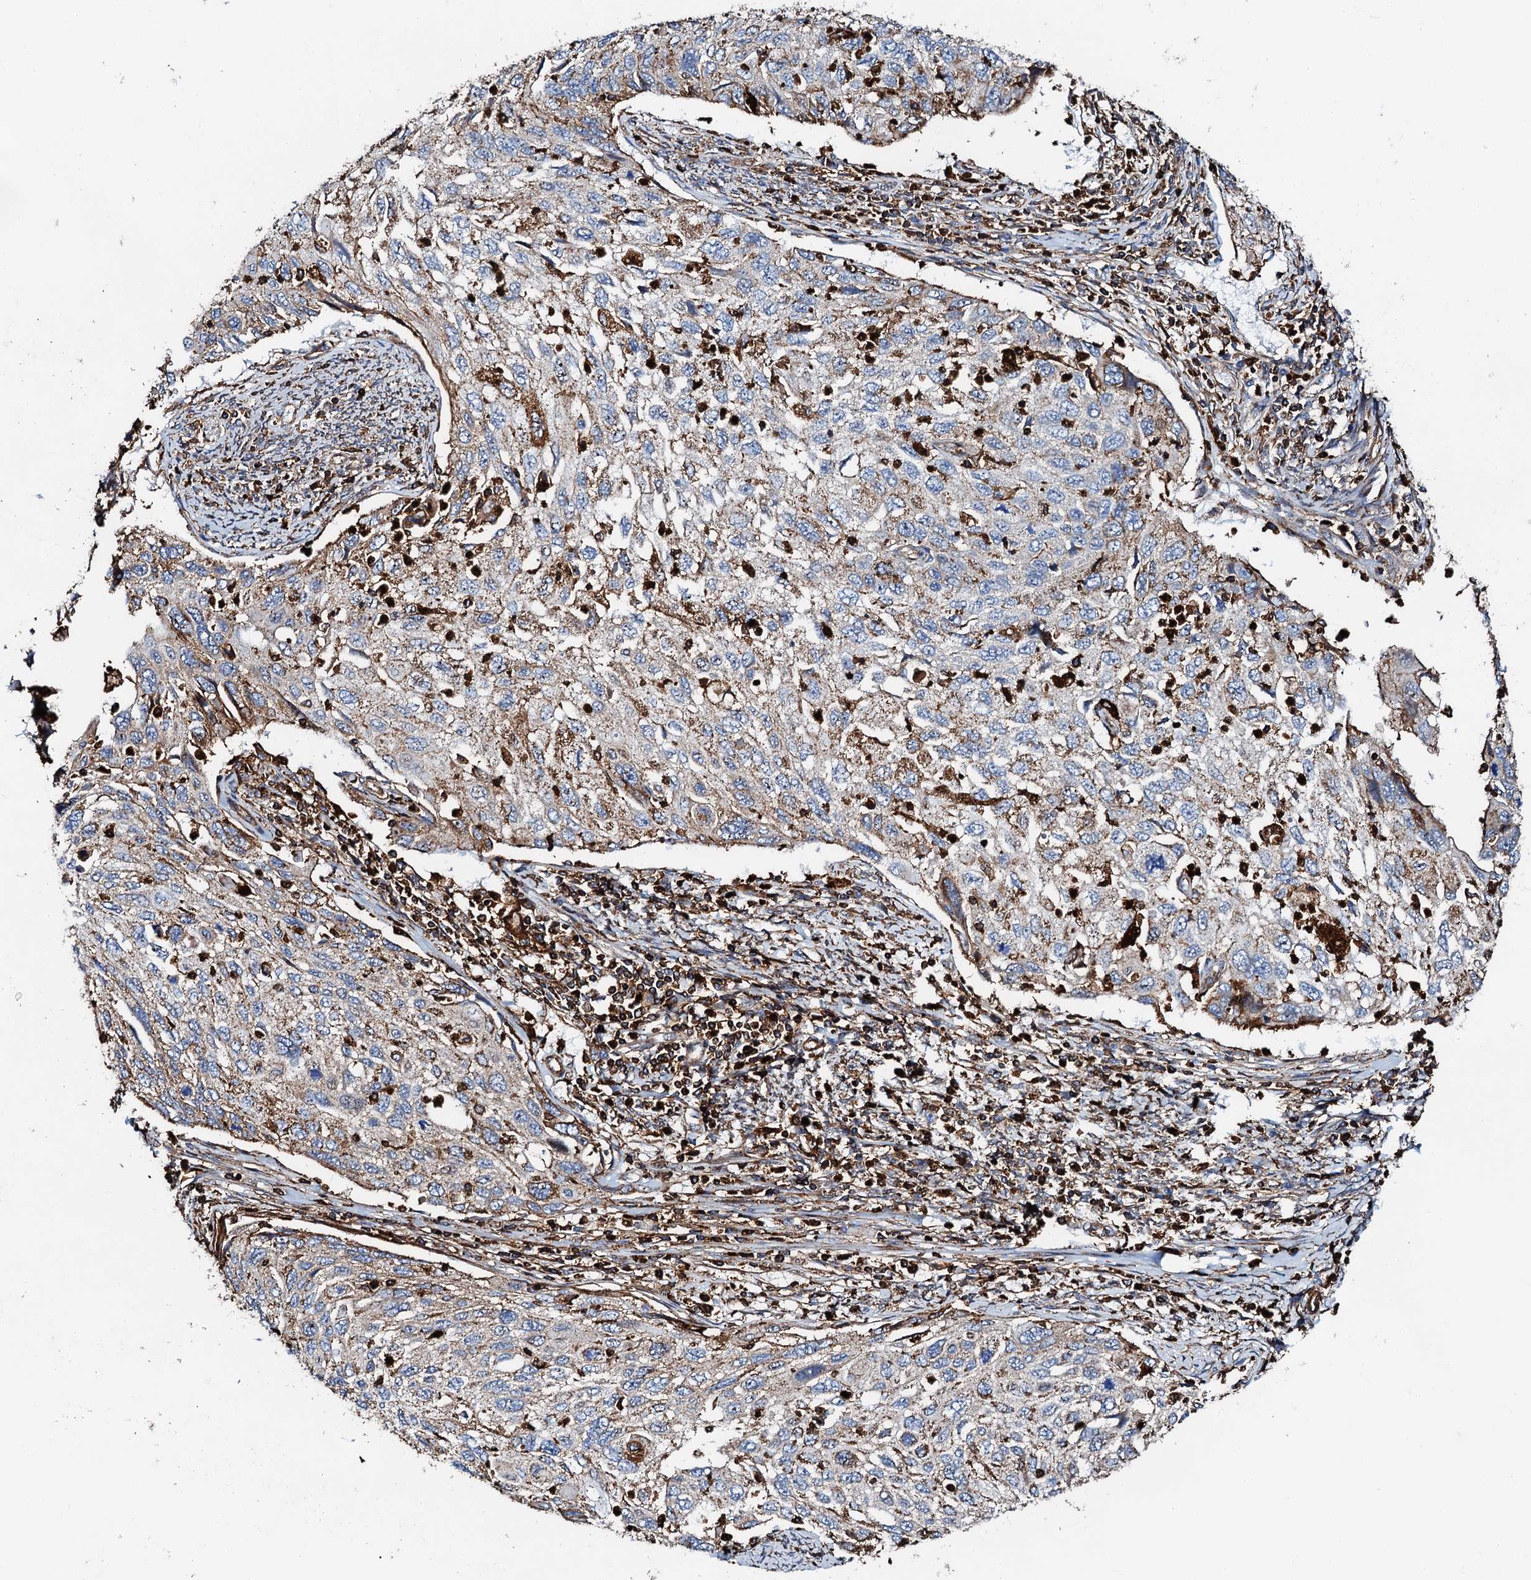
{"staining": {"intensity": "weak", "quantity": "25%-75%", "location": "cytoplasmic/membranous"}, "tissue": "cervical cancer", "cell_type": "Tumor cells", "image_type": "cancer", "snomed": [{"axis": "morphology", "description": "Squamous cell carcinoma, NOS"}, {"axis": "topography", "description": "Cervix"}], "caption": "The histopathology image reveals immunohistochemical staining of cervical cancer. There is weak cytoplasmic/membranous expression is present in approximately 25%-75% of tumor cells.", "gene": "INTS10", "patient": {"sex": "female", "age": 70}}